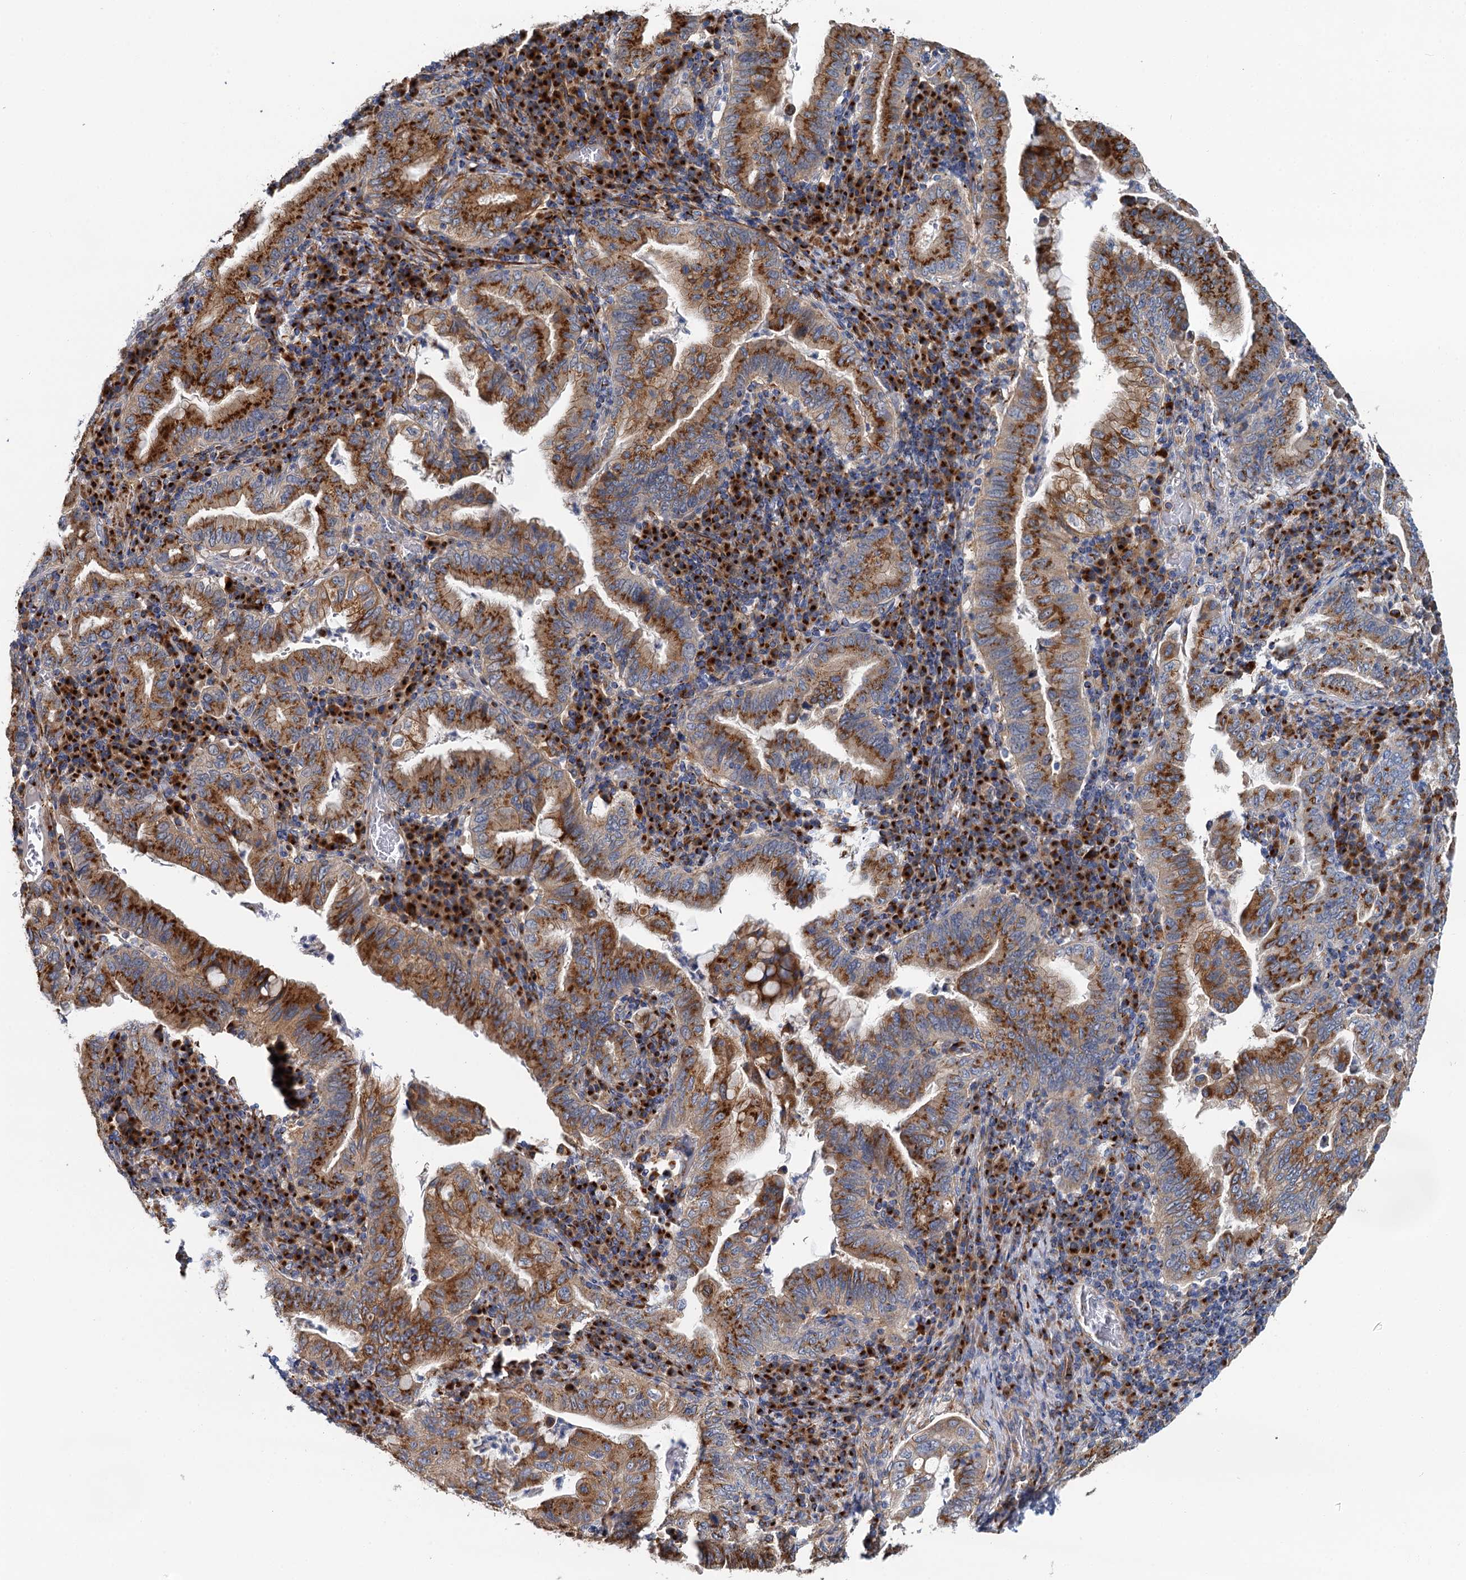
{"staining": {"intensity": "strong", "quantity": ">75%", "location": "cytoplasmic/membranous"}, "tissue": "stomach cancer", "cell_type": "Tumor cells", "image_type": "cancer", "snomed": [{"axis": "morphology", "description": "Normal tissue, NOS"}, {"axis": "morphology", "description": "Adenocarcinoma, NOS"}, {"axis": "topography", "description": "Esophagus"}, {"axis": "topography", "description": "Stomach, upper"}, {"axis": "topography", "description": "Peripheral nerve tissue"}], "caption": "Adenocarcinoma (stomach) tissue shows strong cytoplasmic/membranous staining in about >75% of tumor cells", "gene": "BET1L", "patient": {"sex": "male", "age": 62}}